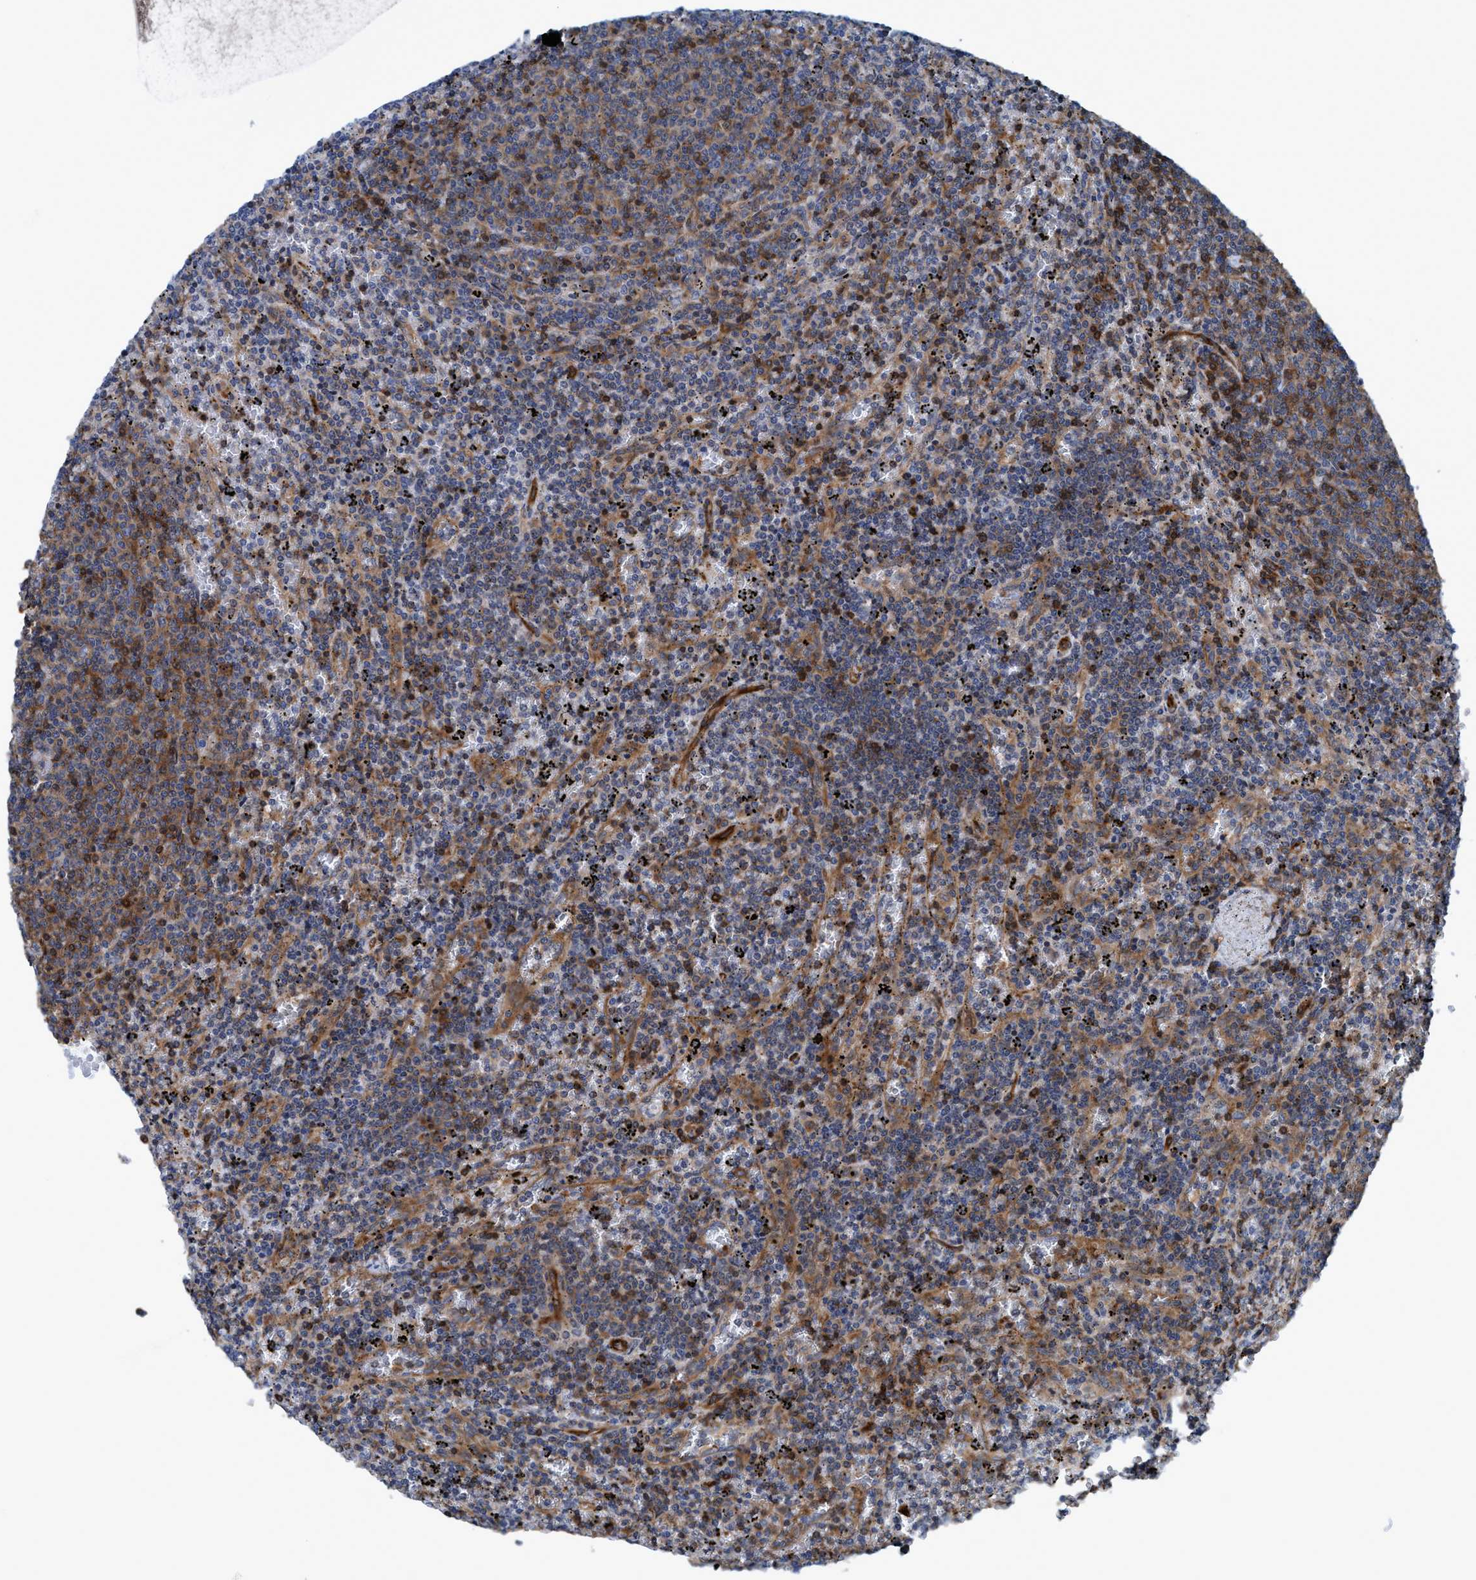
{"staining": {"intensity": "weak", "quantity": "25%-75%", "location": "cytoplasmic/membranous"}, "tissue": "lymphoma", "cell_type": "Tumor cells", "image_type": "cancer", "snomed": [{"axis": "morphology", "description": "Malignant lymphoma, non-Hodgkin's type, Low grade"}, {"axis": "topography", "description": "Spleen"}], "caption": "Protein expression analysis of malignant lymphoma, non-Hodgkin's type (low-grade) displays weak cytoplasmic/membranous staining in about 25%-75% of tumor cells.", "gene": "NMT1", "patient": {"sex": "female", "age": 50}}